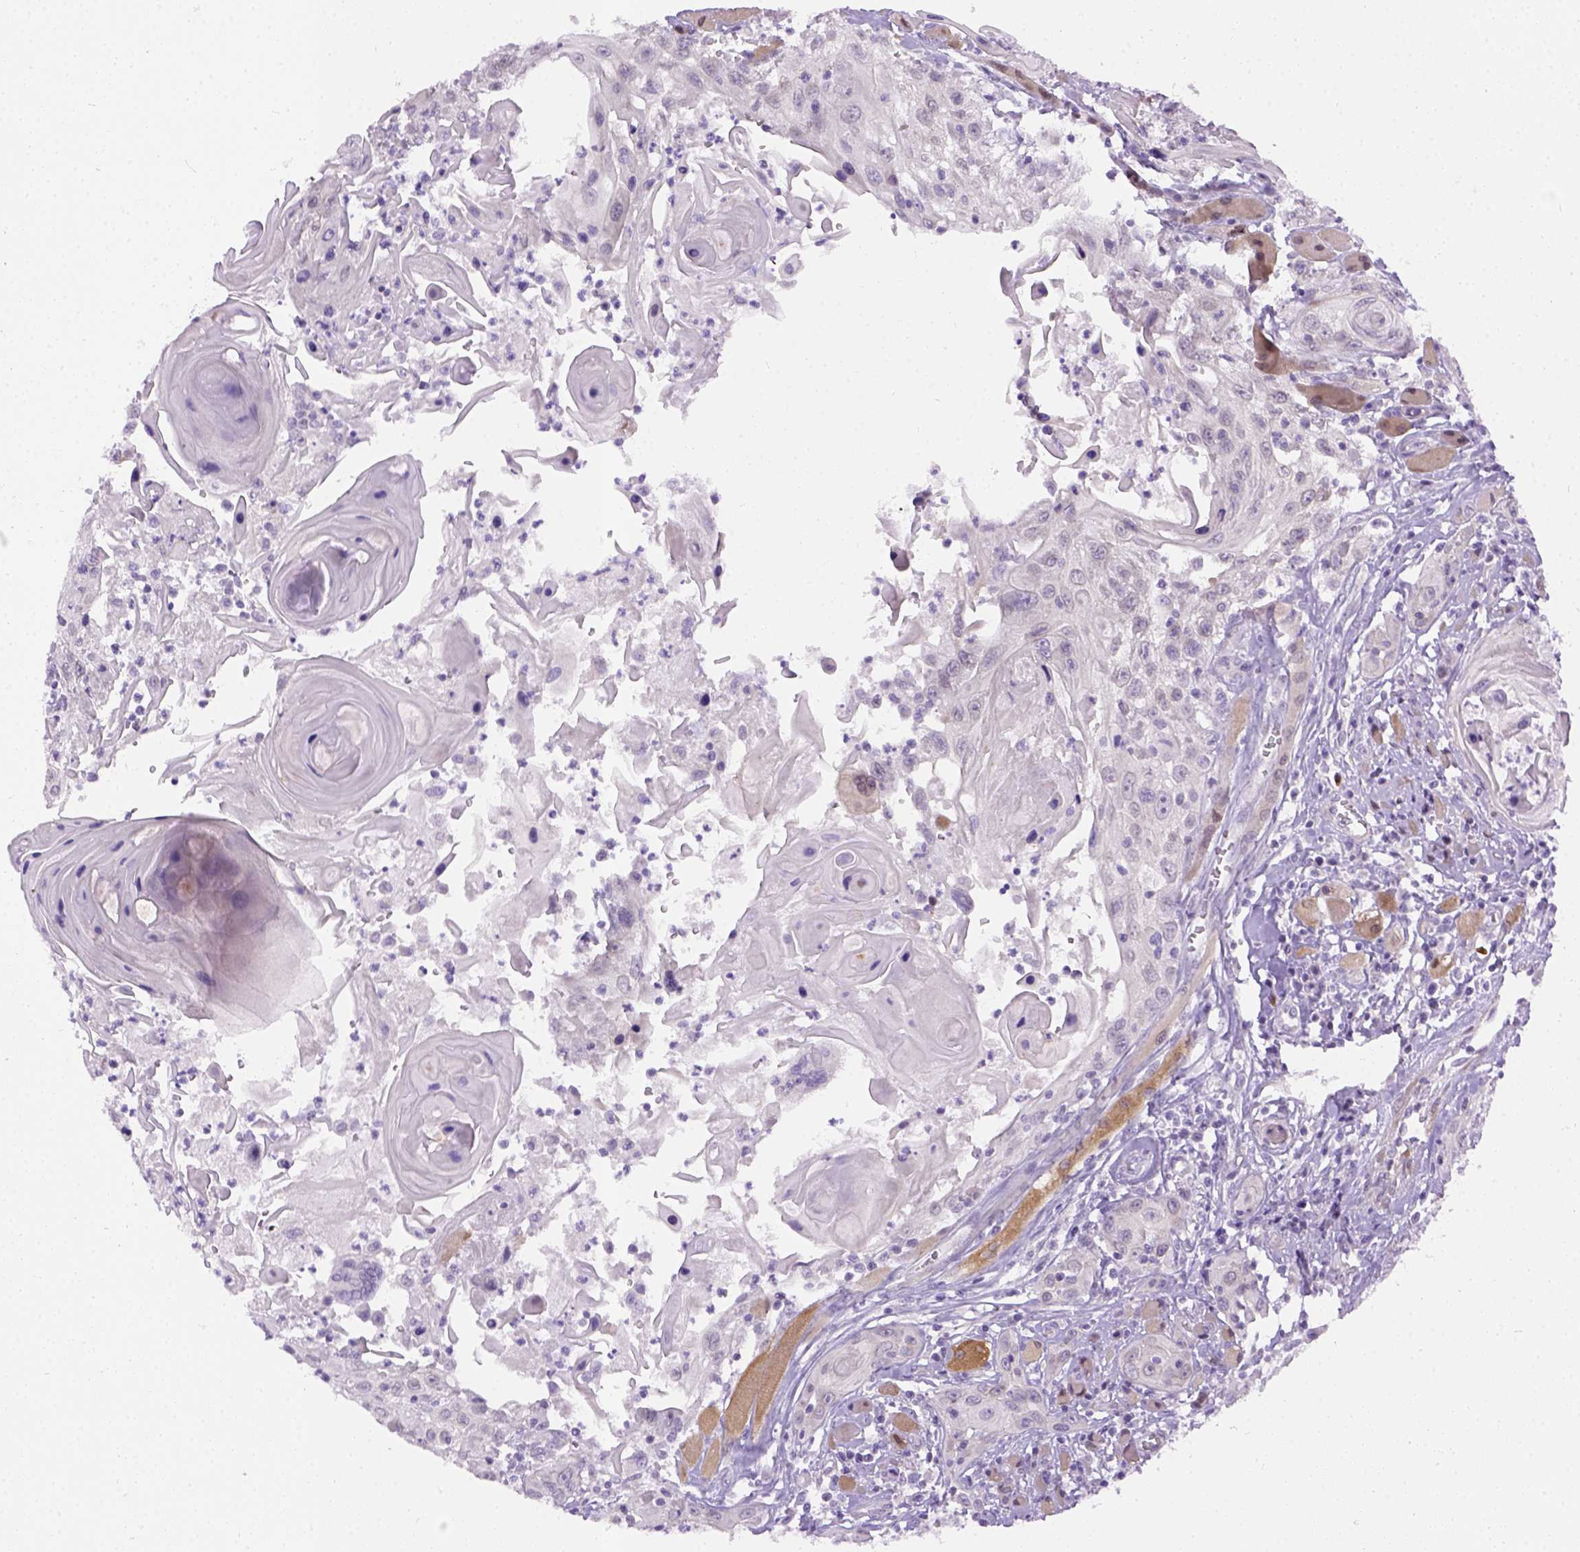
{"staining": {"intensity": "negative", "quantity": "none", "location": "none"}, "tissue": "head and neck cancer", "cell_type": "Tumor cells", "image_type": "cancer", "snomed": [{"axis": "morphology", "description": "Squamous cell carcinoma, NOS"}, {"axis": "topography", "description": "Head-Neck"}], "caption": "Protein analysis of squamous cell carcinoma (head and neck) reveals no significant expression in tumor cells.", "gene": "FAM184B", "patient": {"sex": "female", "age": 80}}